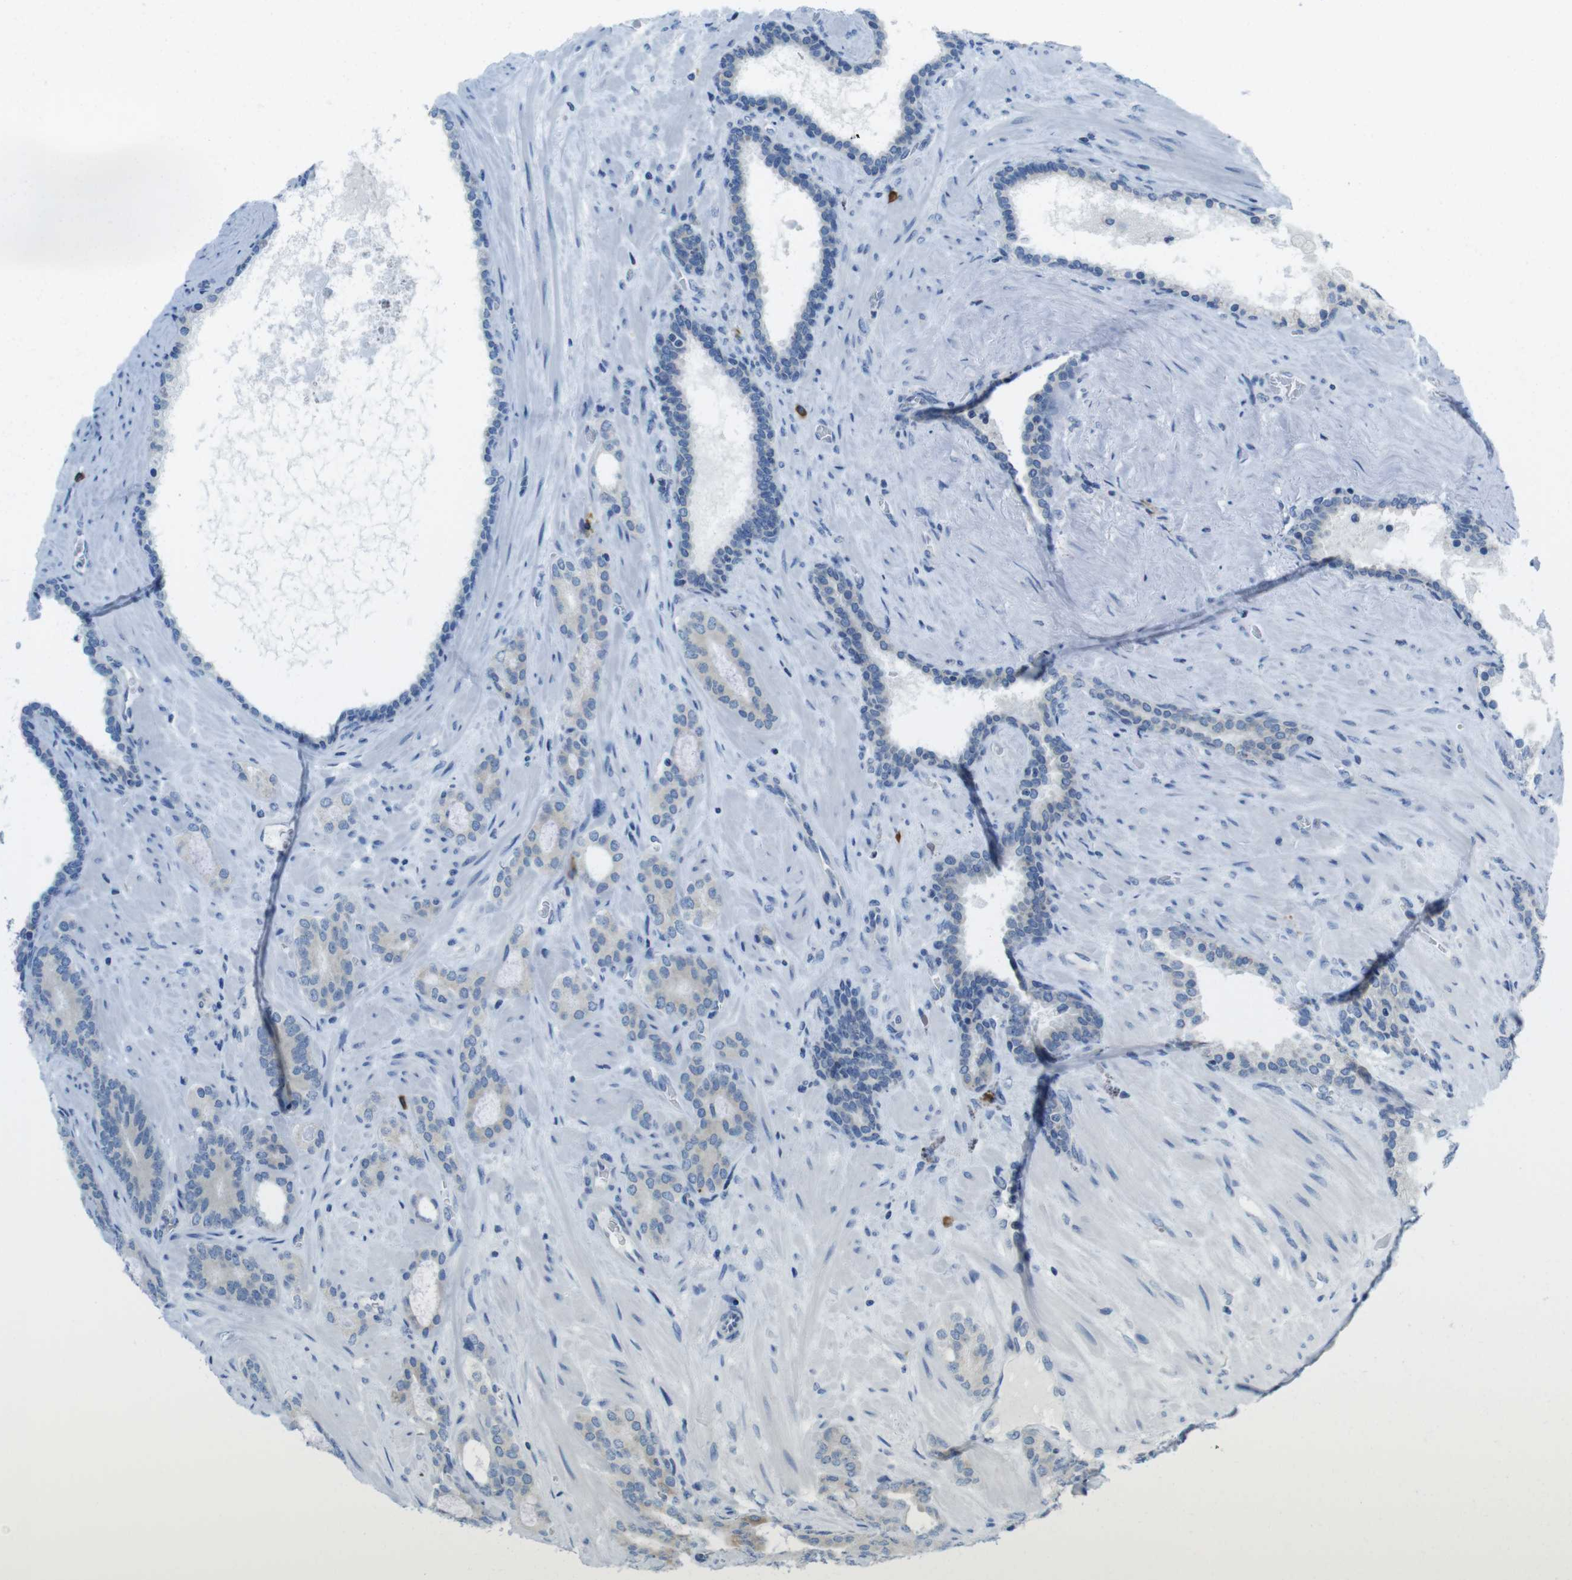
{"staining": {"intensity": "weak", "quantity": ">75%", "location": "cytoplasmic/membranous"}, "tissue": "prostate cancer", "cell_type": "Tumor cells", "image_type": "cancer", "snomed": [{"axis": "morphology", "description": "Adenocarcinoma, Low grade"}, {"axis": "topography", "description": "Prostate"}], "caption": "About >75% of tumor cells in prostate adenocarcinoma (low-grade) show weak cytoplasmic/membranous protein positivity as visualized by brown immunohistochemical staining.", "gene": "CLPTM1L", "patient": {"sex": "male", "age": 63}}